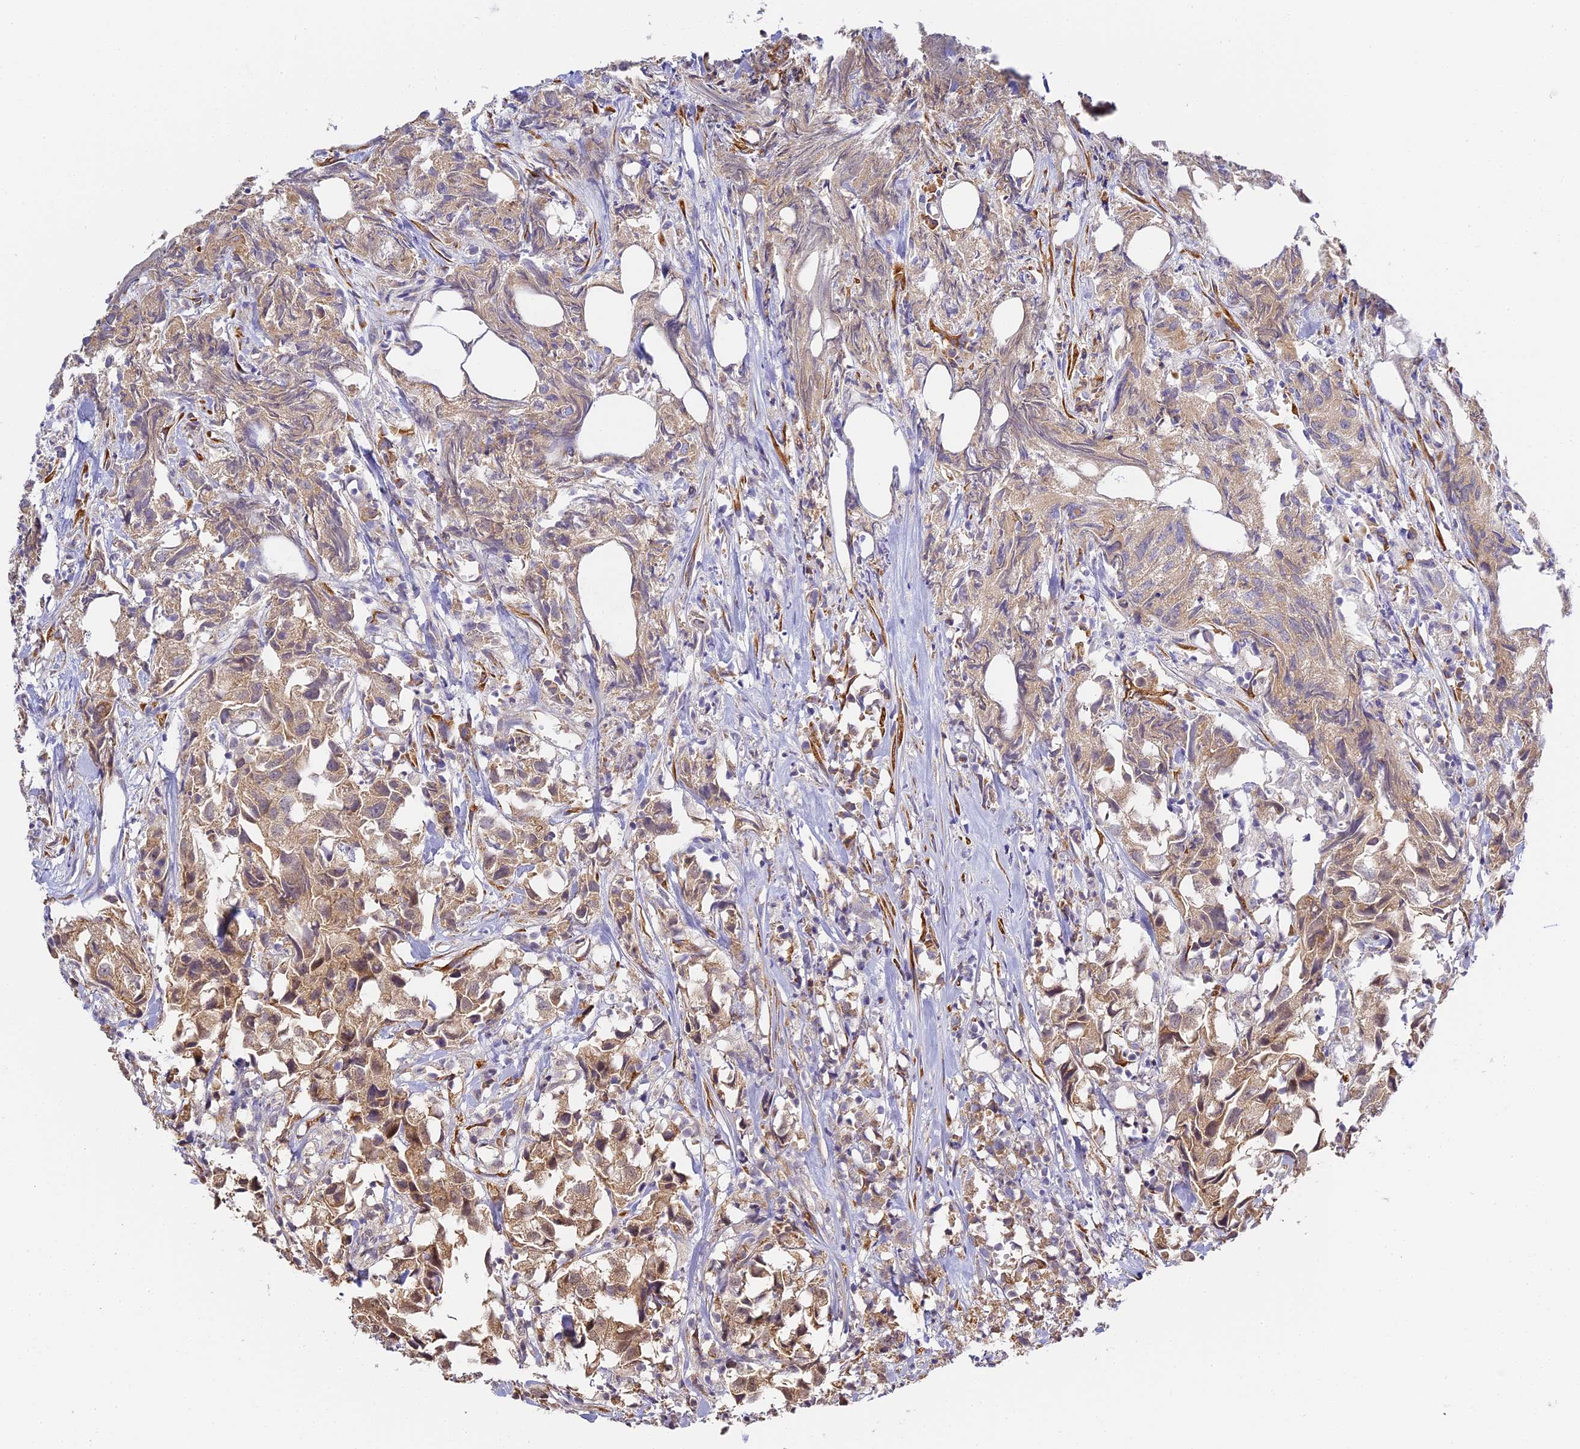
{"staining": {"intensity": "moderate", "quantity": "25%-75%", "location": "cytoplasmic/membranous"}, "tissue": "urothelial cancer", "cell_type": "Tumor cells", "image_type": "cancer", "snomed": [{"axis": "morphology", "description": "Urothelial carcinoma, High grade"}, {"axis": "topography", "description": "Urinary bladder"}], "caption": "This micrograph displays IHC staining of urothelial cancer, with medium moderate cytoplasmic/membranous positivity in approximately 25%-75% of tumor cells.", "gene": "IMPACT", "patient": {"sex": "female", "age": 75}}